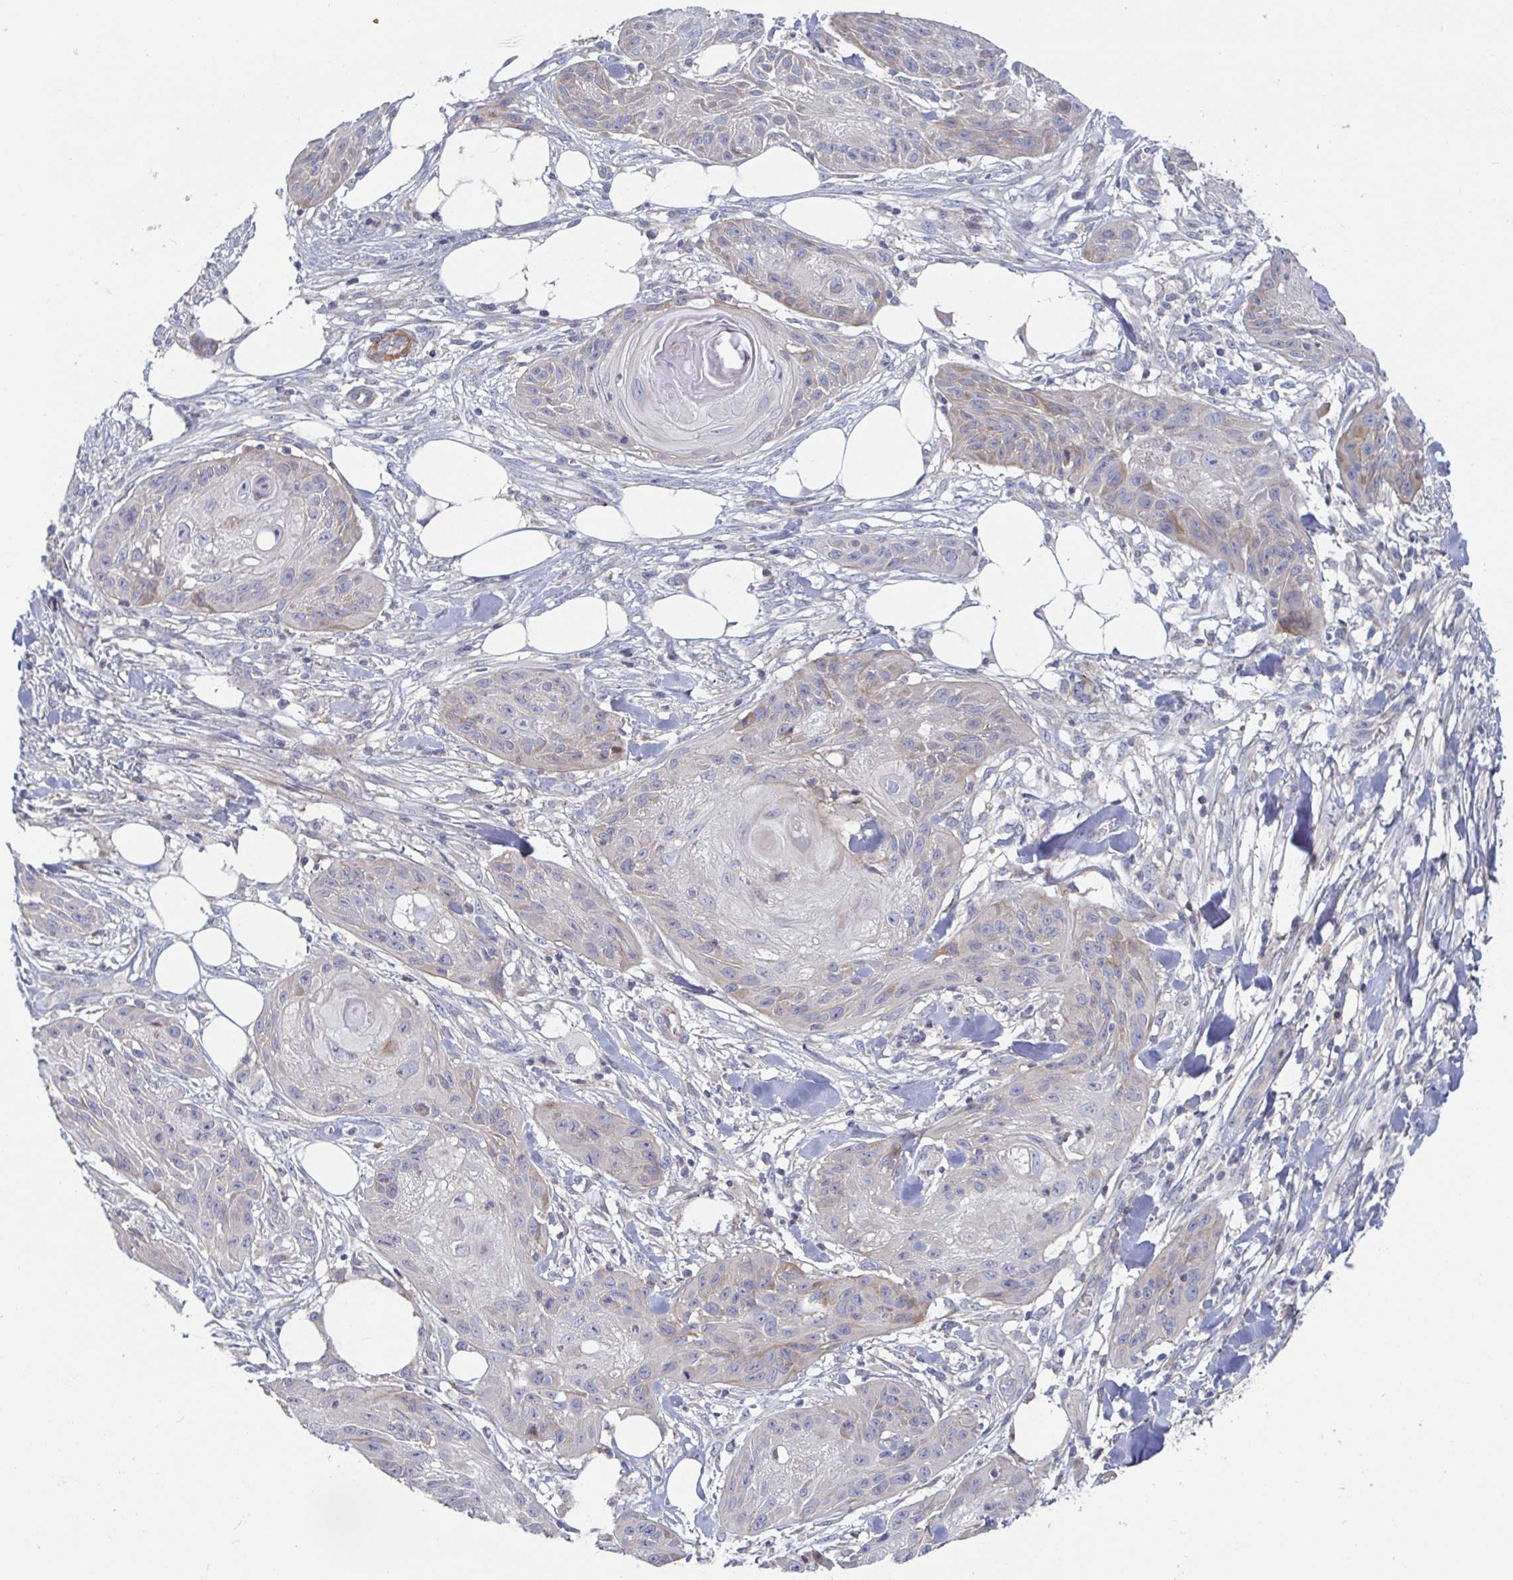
{"staining": {"intensity": "negative", "quantity": "none", "location": "none"}, "tissue": "skin cancer", "cell_type": "Tumor cells", "image_type": "cancer", "snomed": [{"axis": "morphology", "description": "Squamous cell carcinoma, NOS"}, {"axis": "topography", "description": "Skin"}], "caption": "High power microscopy image of an immunohistochemistry histopathology image of squamous cell carcinoma (skin), revealing no significant positivity in tumor cells. (DAB (3,3'-diaminobenzidine) IHC with hematoxylin counter stain).", "gene": "SSH2", "patient": {"sex": "female", "age": 88}}